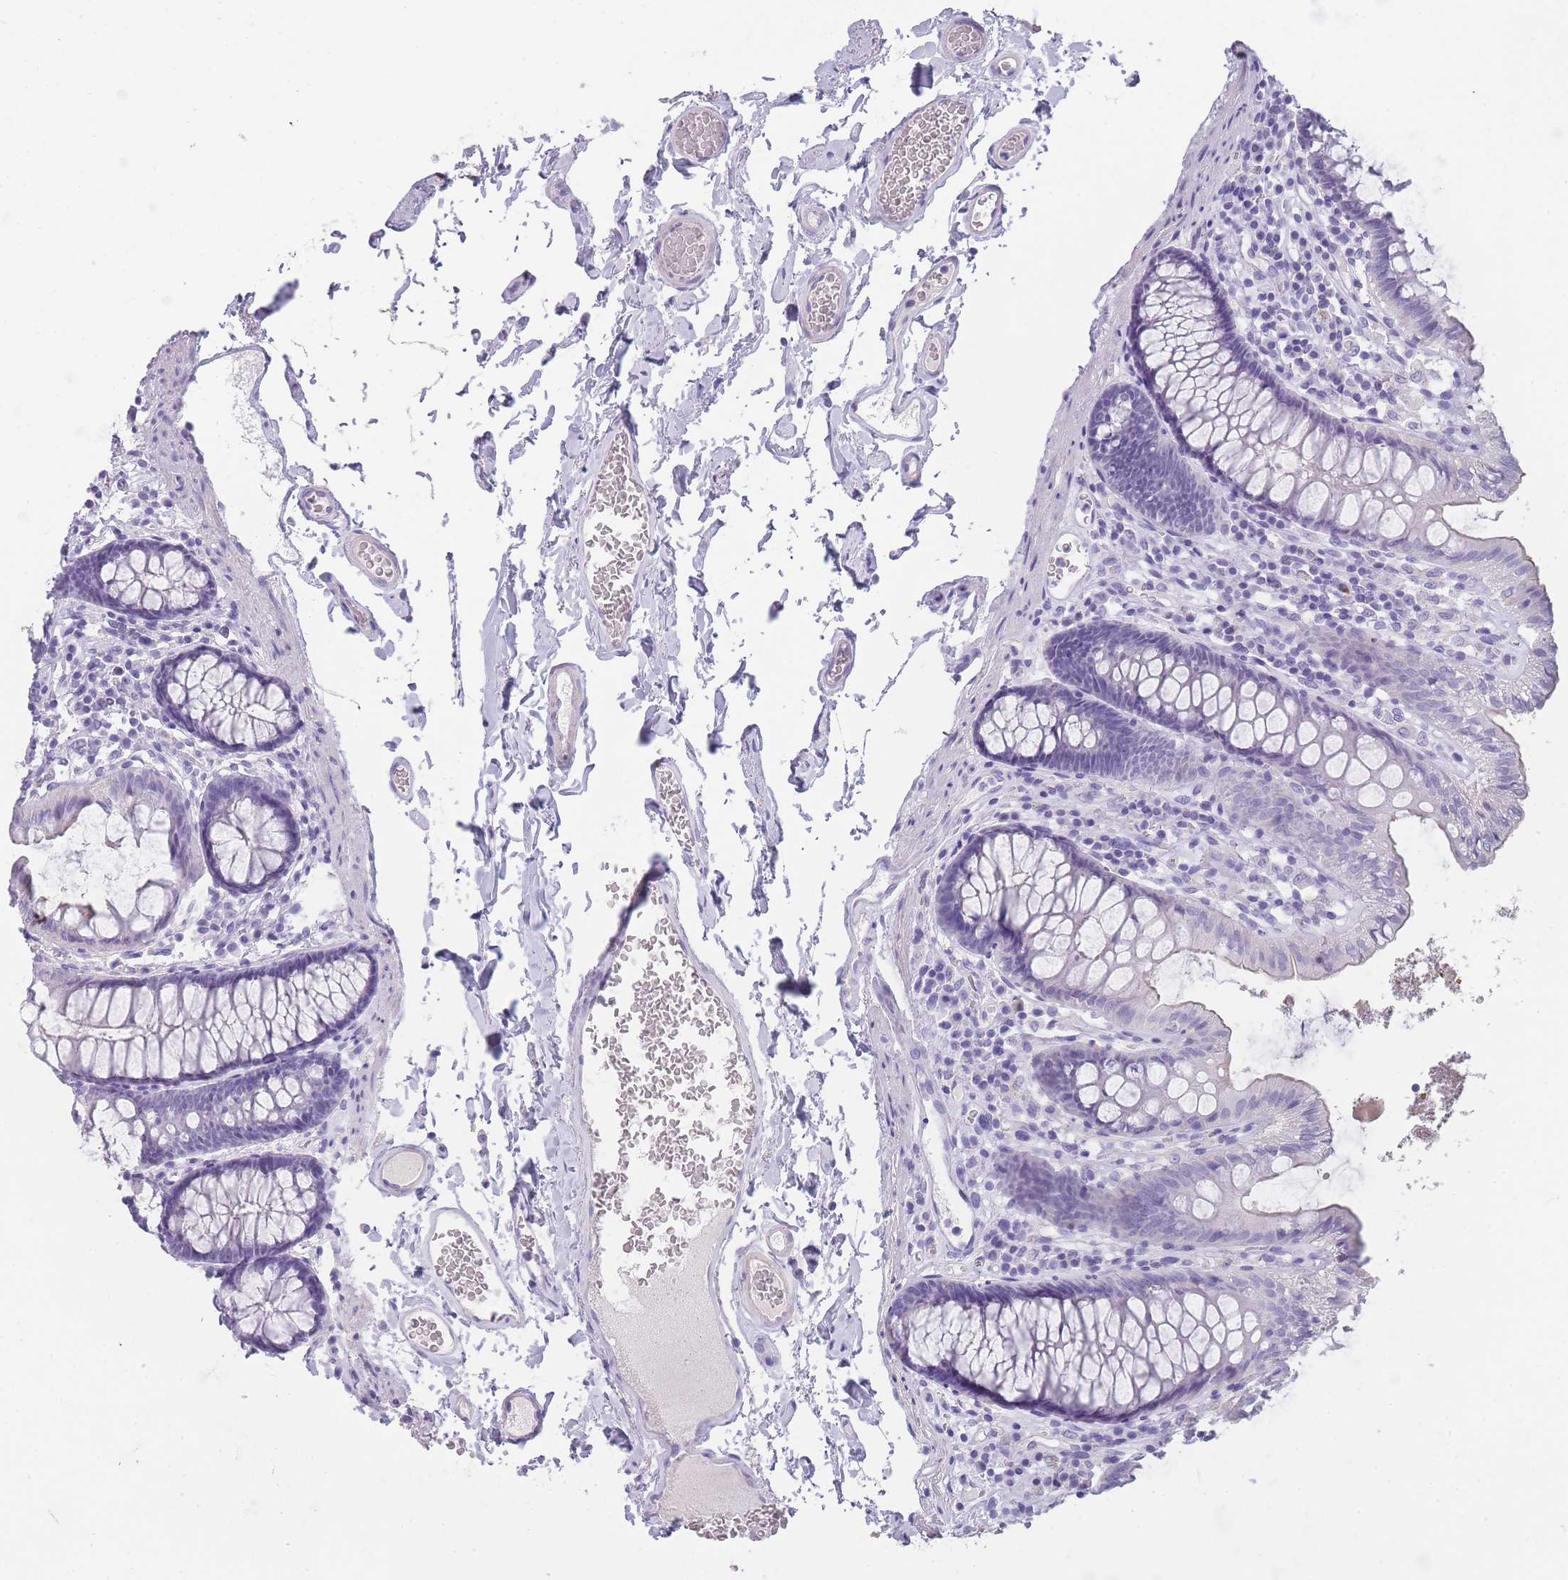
{"staining": {"intensity": "negative", "quantity": "none", "location": "none"}, "tissue": "colon", "cell_type": "Endothelial cells", "image_type": "normal", "snomed": [{"axis": "morphology", "description": "Normal tissue, NOS"}, {"axis": "topography", "description": "Colon"}], "caption": "Immunohistochemistry photomicrograph of normal colon: human colon stained with DAB demonstrates no significant protein expression in endothelial cells.", "gene": "TCP11X1", "patient": {"sex": "male", "age": 84}}